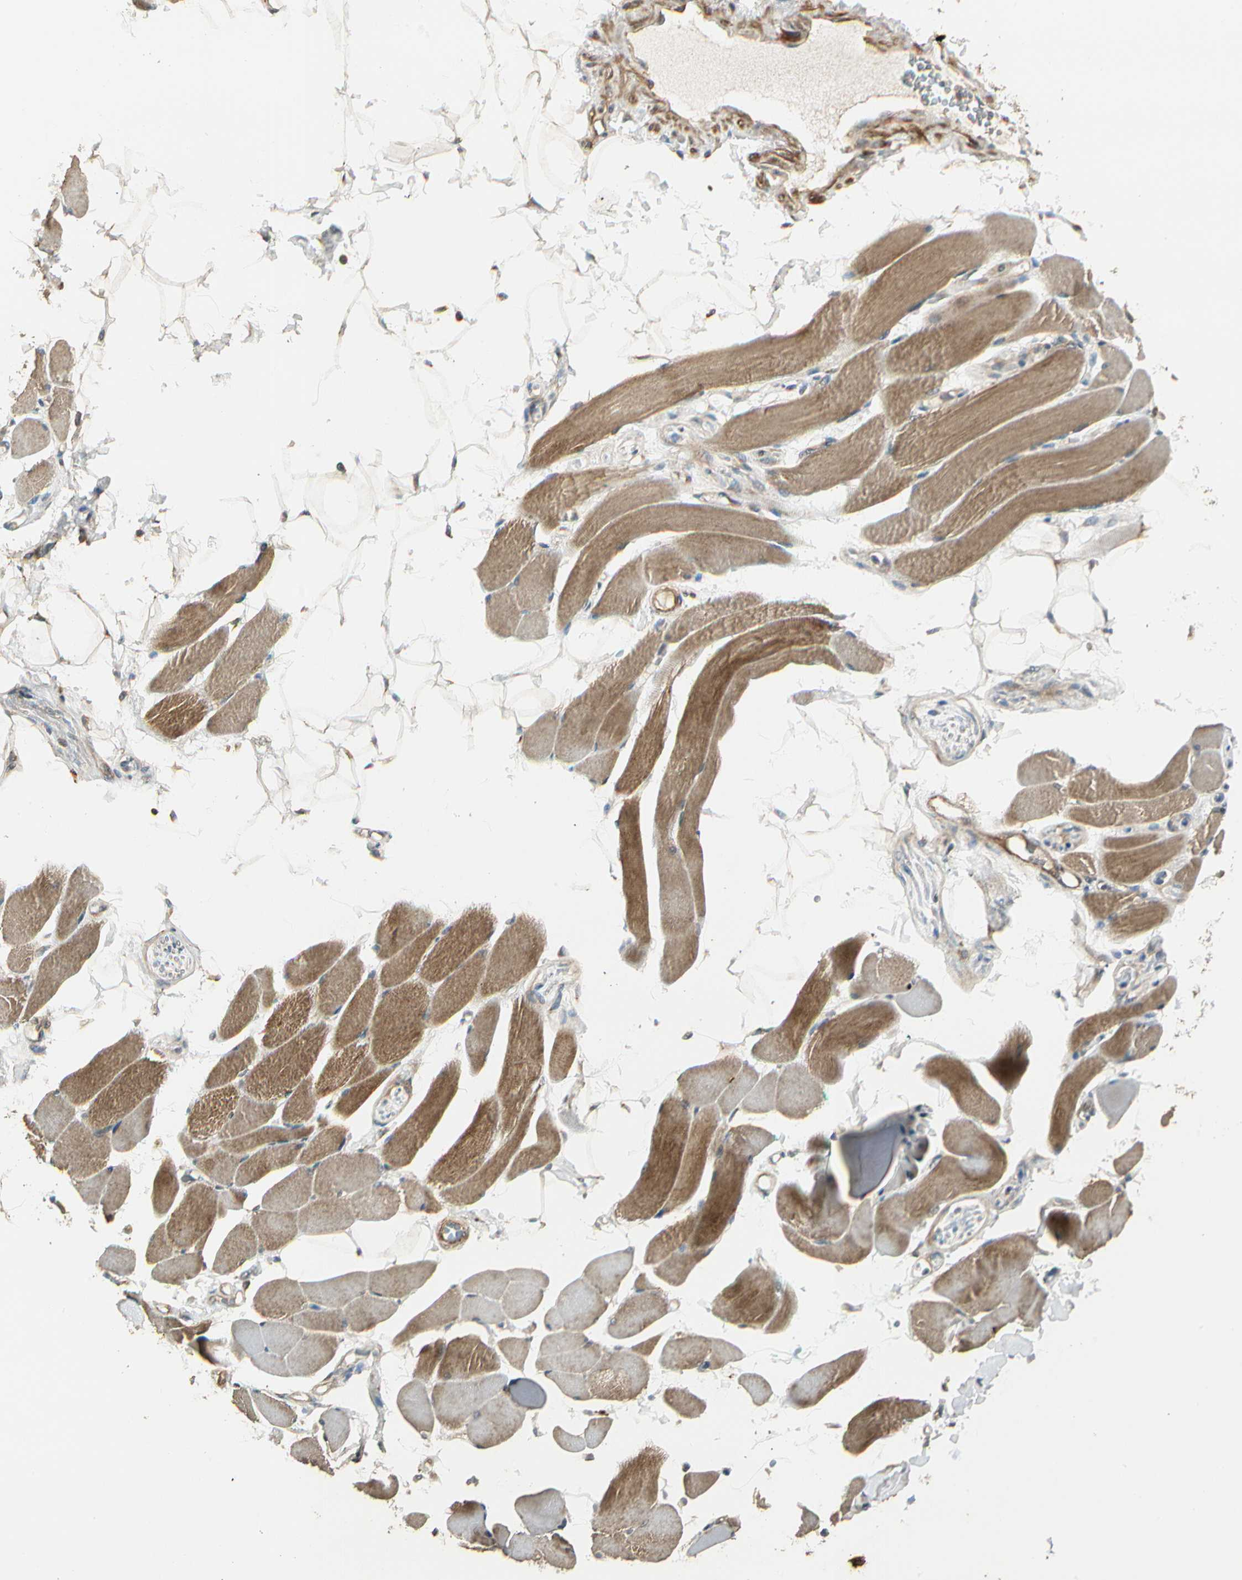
{"staining": {"intensity": "strong", "quantity": "25%-75%", "location": "cytoplasmic/membranous"}, "tissue": "skeletal muscle", "cell_type": "Myocytes", "image_type": "normal", "snomed": [{"axis": "morphology", "description": "Normal tissue, NOS"}, {"axis": "topography", "description": "Skeletal muscle"}, {"axis": "topography", "description": "Peripheral nerve tissue"}], "caption": "Myocytes exhibit high levels of strong cytoplasmic/membranous expression in approximately 25%-75% of cells in normal skeletal muscle.", "gene": "ACVR1", "patient": {"sex": "female", "age": 84}}